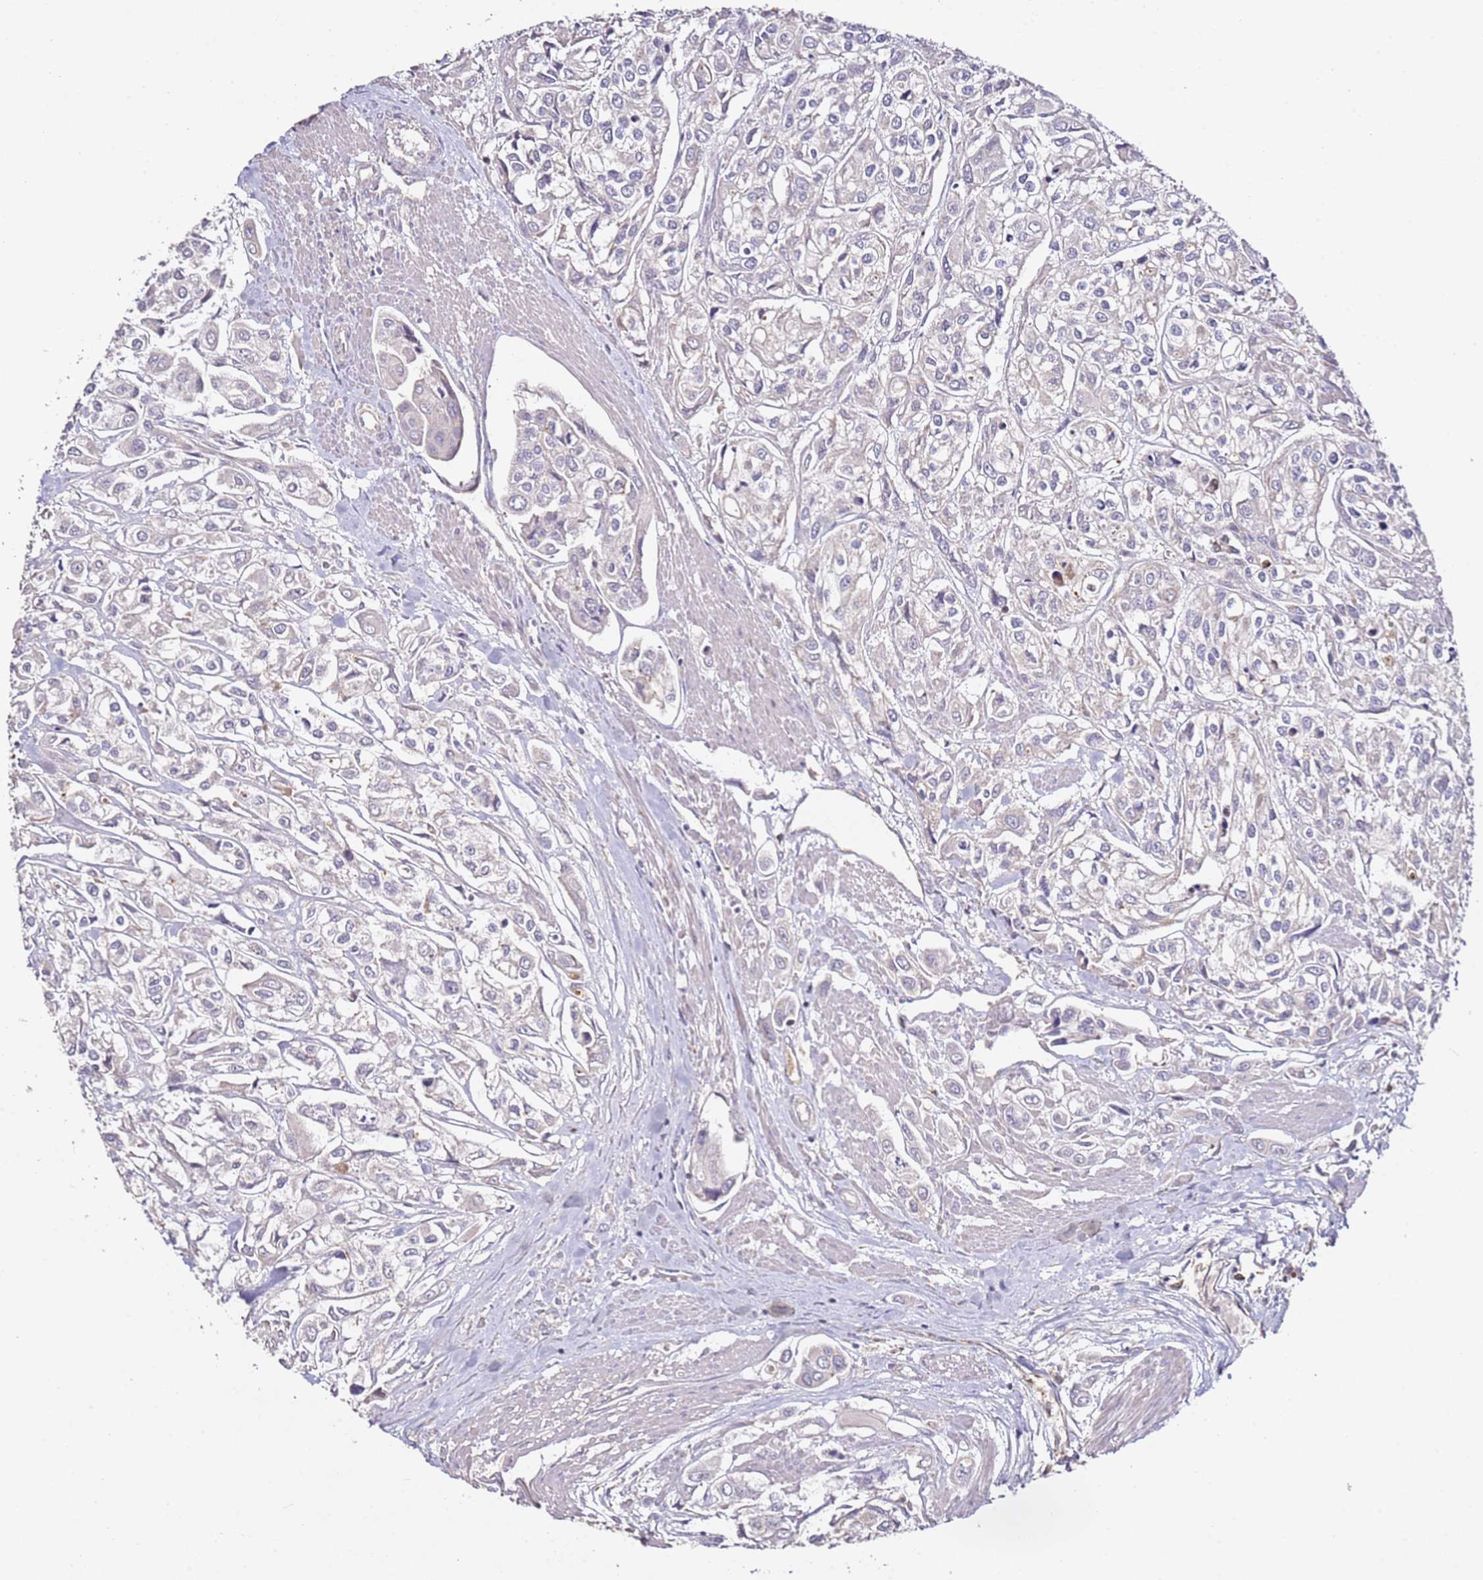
{"staining": {"intensity": "negative", "quantity": "none", "location": "none"}, "tissue": "urothelial cancer", "cell_type": "Tumor cells", "image_type": "cancer", "snomed": [{"axis": "morphology", "description": "Urothelial carcinoma, High grade"}, {"axis": "topography", "description": "Urinary bladder"}], "caption": "Tumor cells are negative for protein expression in human urothelial cancer.", "gene": "OR2B11", "patient": {"sex": "male", "age": 67}}